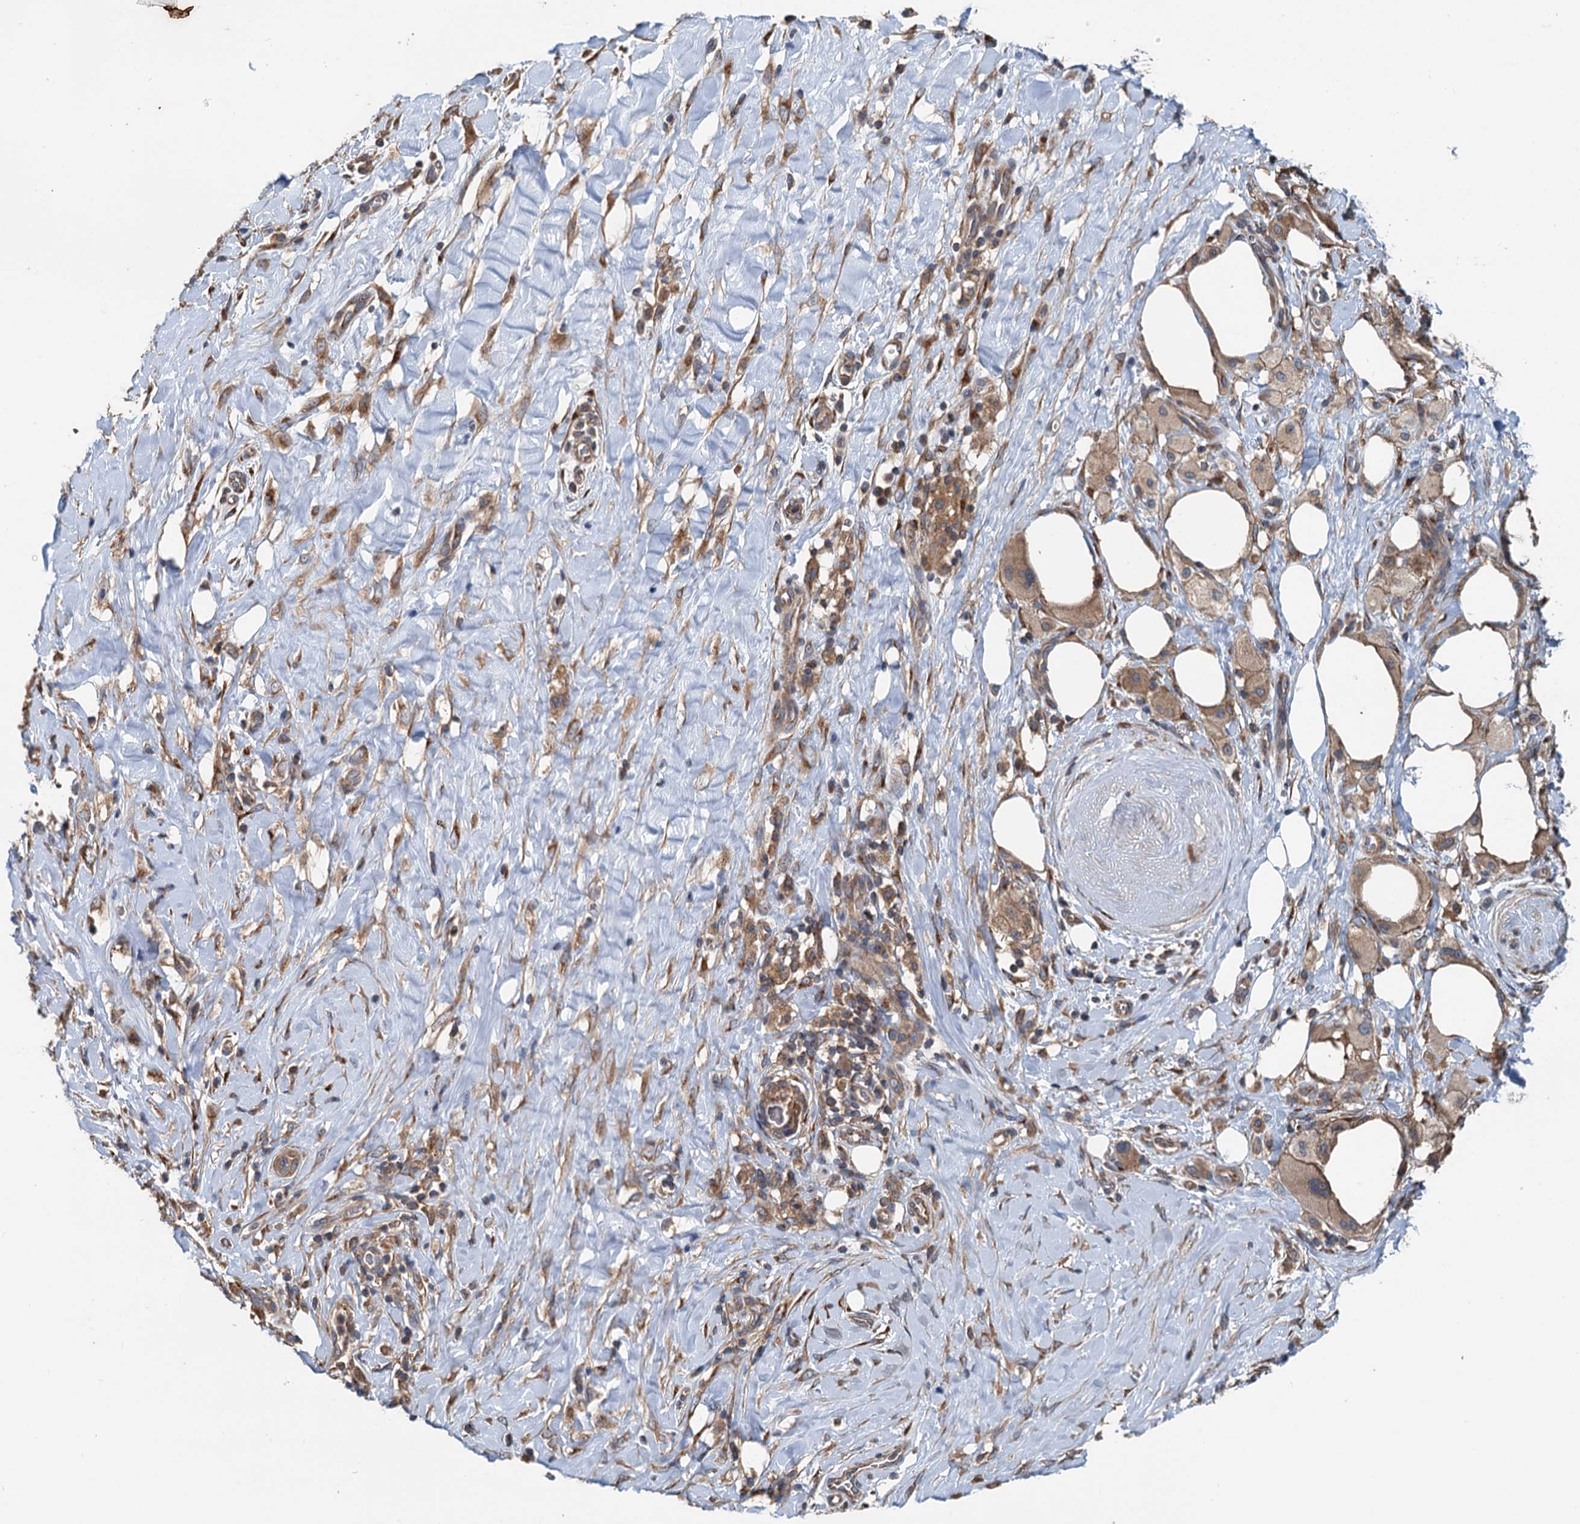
{"staining": {"intensity": "weak", "quantity": ">75%", "location": "cytoplasmic/membranous"}, "tissue": "pancreatic cancer", "cell_type": "Tumor cells", "image_type": "cancer", "snomed": [{"axis": "morphology", "description": "Adenocarcinoma, NOS"}, {"axis": "topography", "description": "Pancreas"}], "caption": "Immunohistochemistry (IHC) of pancreatic cancer exhibits low levels of weak cytoplasmic/membranous expression in about >75% of tumor cells.", "gene": "TEDC1", "patient": {"sex": "male", "age": 58}}